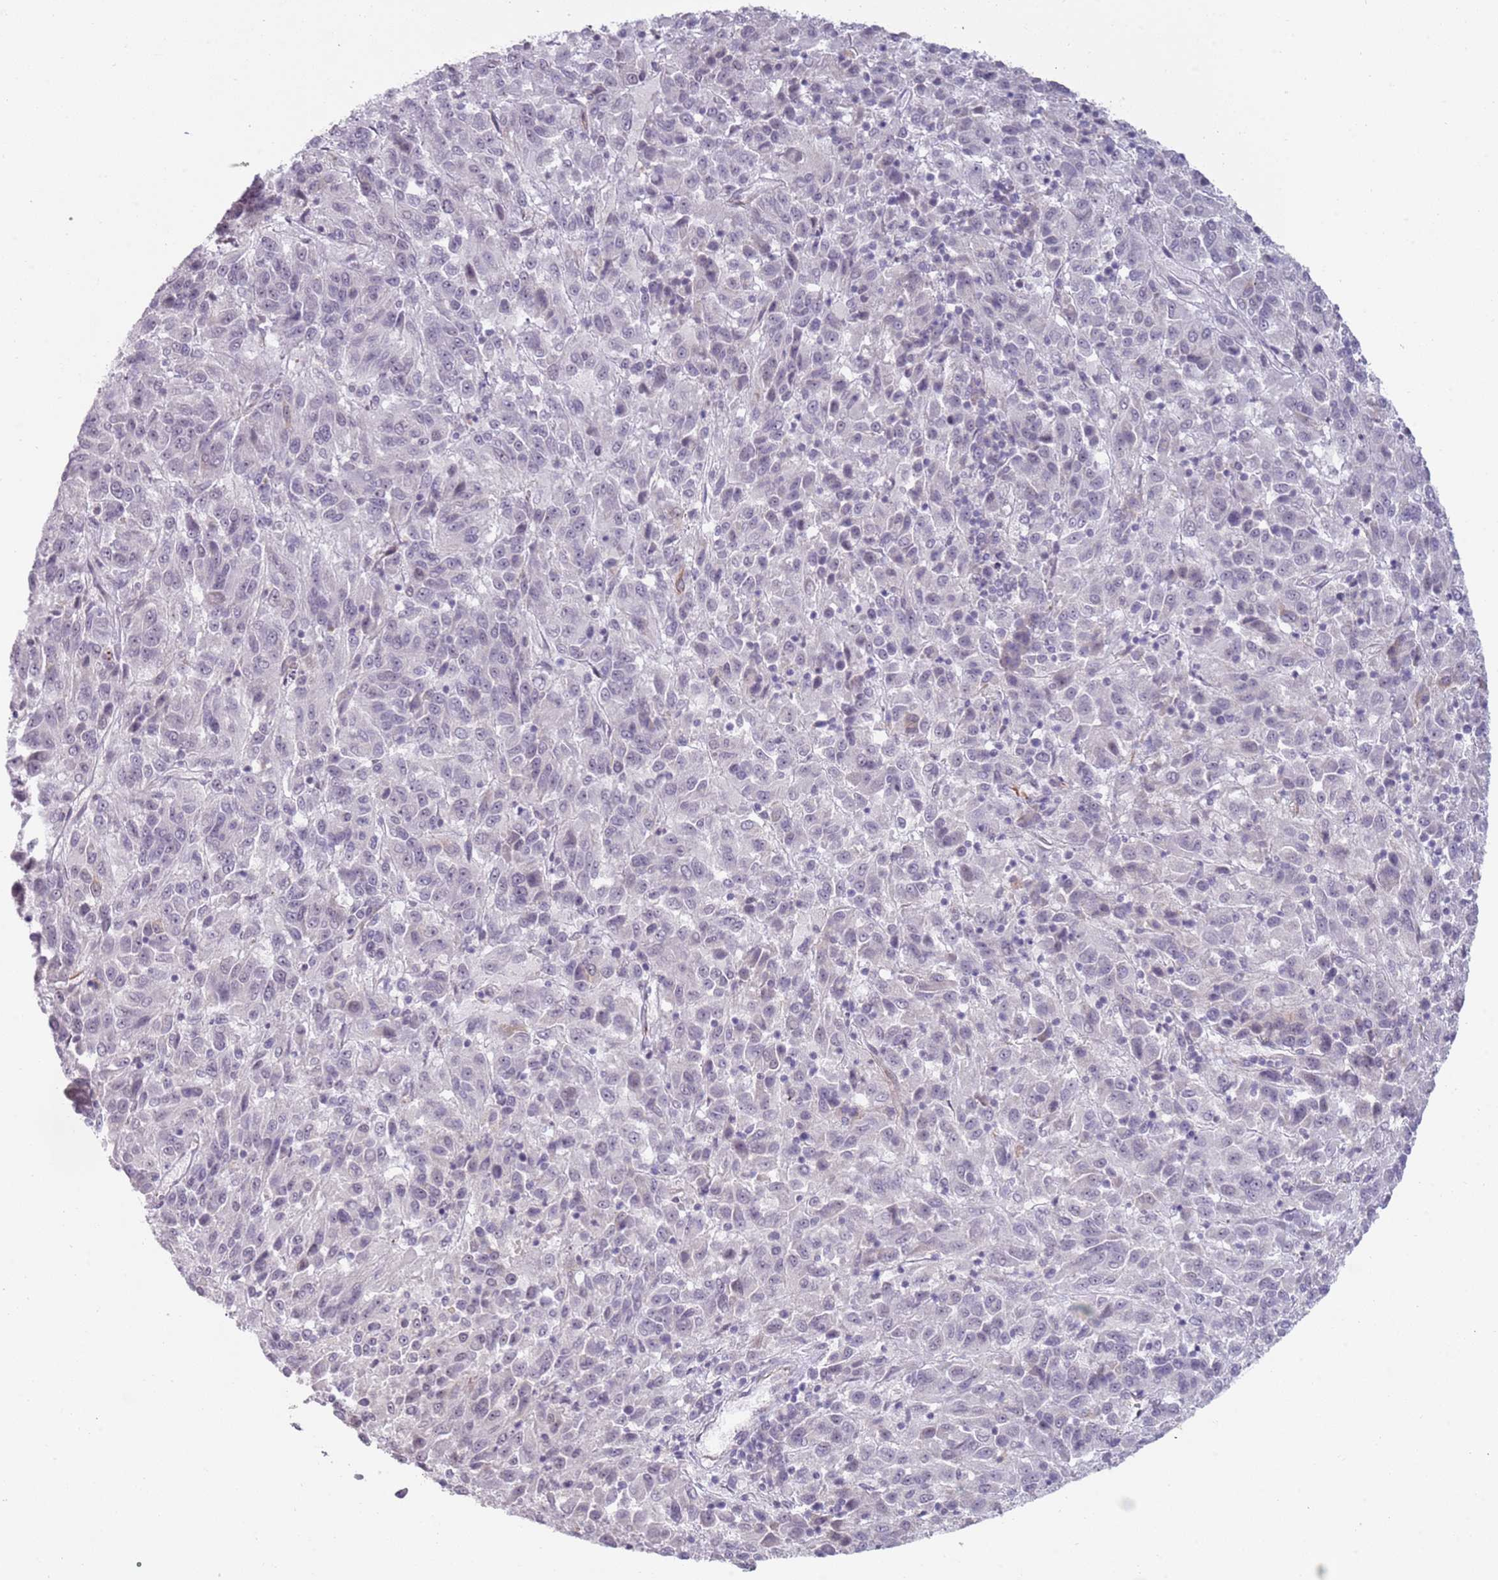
{"staining": {"intensity": "negative", "quantity": "none", "location": "none"}, "tissue": "melanoma", "cell_type": "Tumor cells", "image_type": "cancer", "snomed": [{"axis": "morphology", "description": "Malignant melanoma, Metastatic site"}, {"axis": "topography", "description": "Lung"}], "caption": "Tumor cells are negative for protein expression in human melanoma. (Stains: DAB immunohistochemistry (IHC) with hematoxylin counter stain, Microscopy: brightfield microscopy at high magnification).", "gene": "NBPF3", "patient": {"sex": "male", "age": 64}}